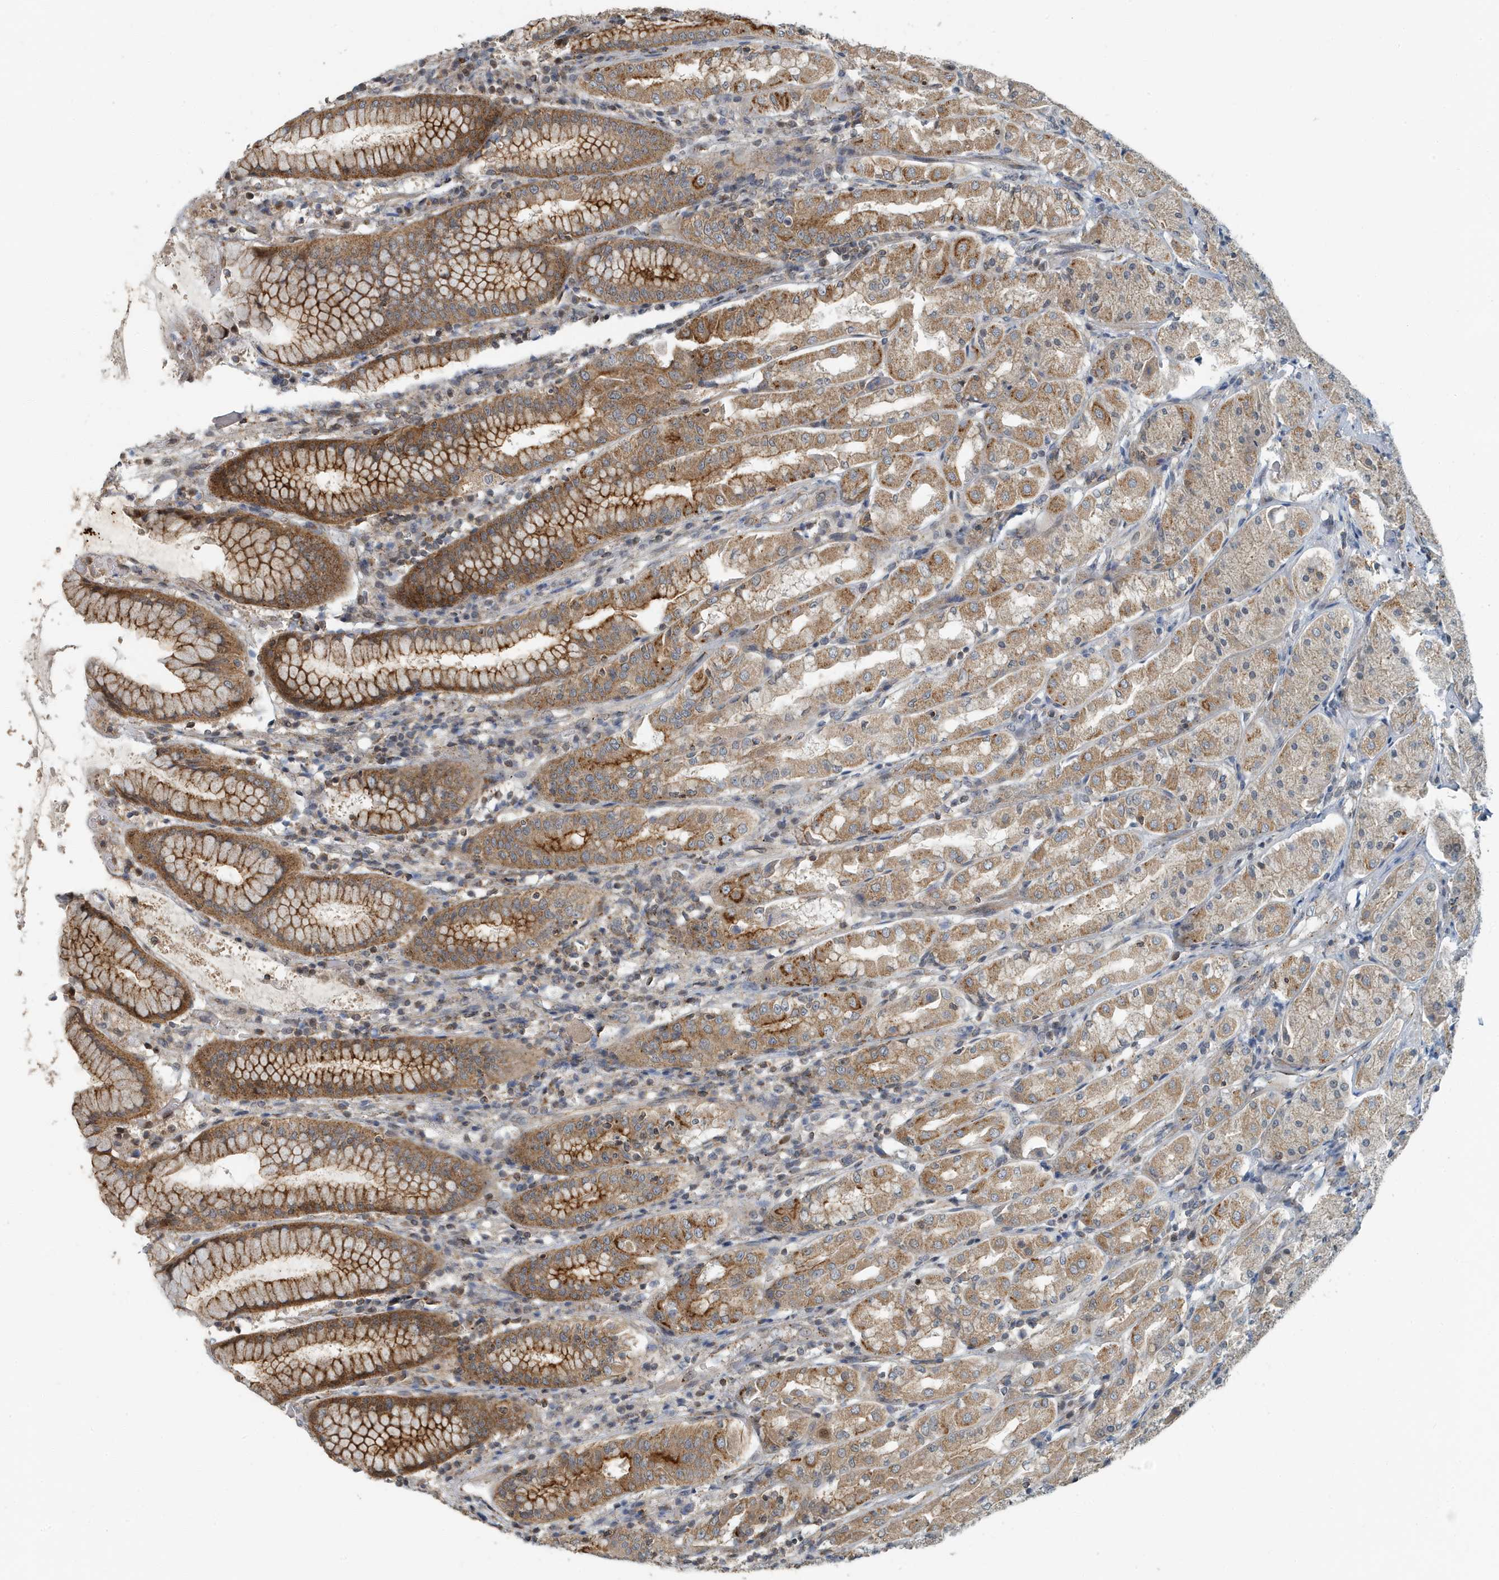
{"staining": {"intensity": "moderate", "quantity": "25%-75%", "location": "cytoplasmic/membranous"}, "tissue": "stomach", "cell_type": "Glandular cells", "image_type": "normal", "snomed": [{"axis": "morphology", "description": "Normal tissue, NOS"}, {"axis": "topography", "description": "Stomach"}, {"axis": "topography", "description": "Stomach, lower"}], "caption": "Immunohistochemistry (IHC) histopathology image of benign stomach: stomach stained using immunohistochemistry demonstrates medium levels of moderate protein expression localized specifically in the cytoplasmic/membranous of glandular cells, appearing as a cytoplasmic/membranous brown color.", "gene": "KIF15", "patient": {"sex": "female", "age": 56}}